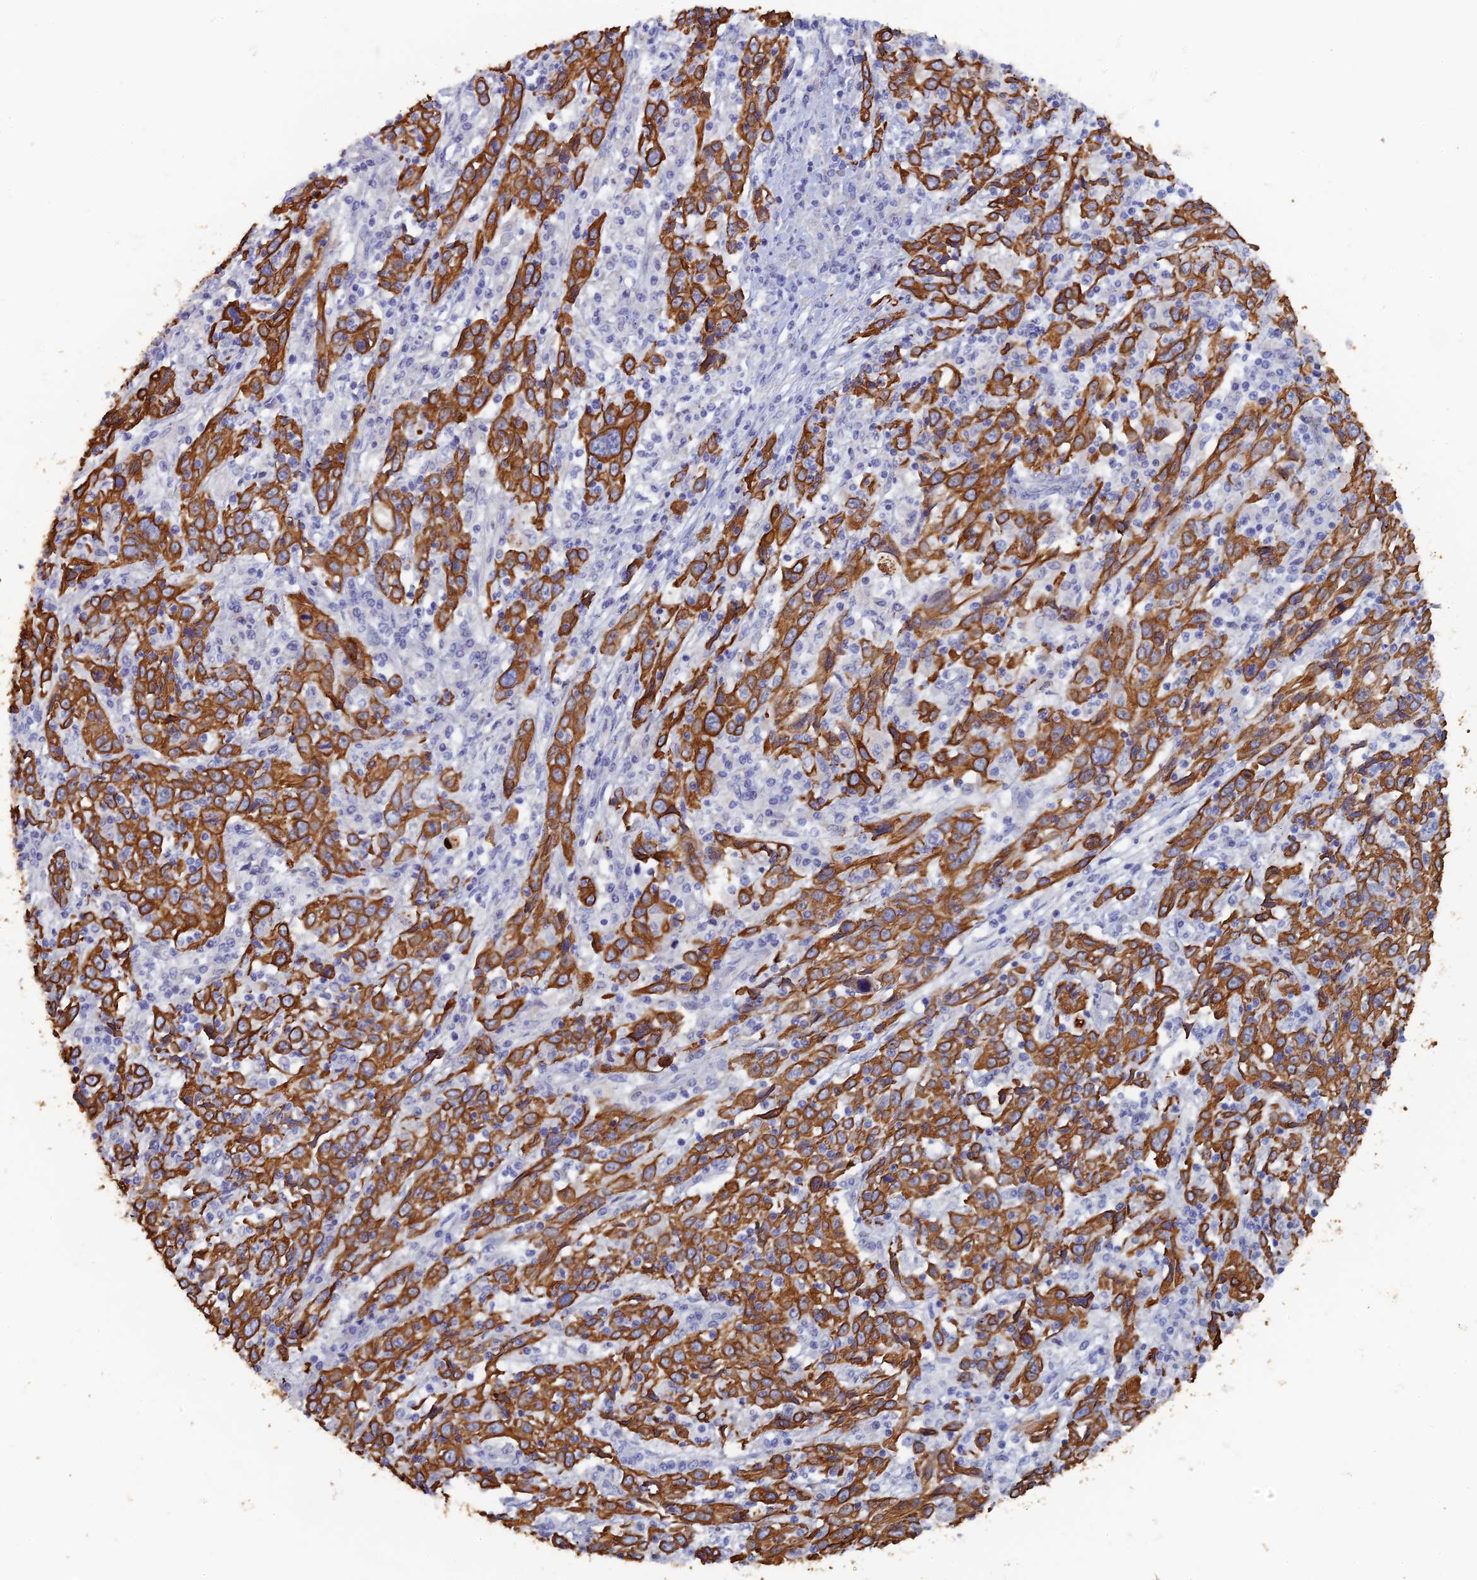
{"staining": {"intensity": "moderate", "quantity": ">75%", "location": "cytoplasmic/membranous"}, "tissue": "cervical cancer", "cell_type": "Tumor cells", "image_type": "cancer", "snomed": [{"axis": "morphology", "description": "Squamous cell carcinoma, NOS"}, {"axis": "topography", "description": "Cervix"}], "caption": "Immunohistochemistry (IHC) of cervical cancer shows medium levels of moderate cytoplasmic/membranous positivity in about >75% of tumor cells. The staining is performed using DAB brown chromogen to label protein expression. The nuclei are counter-stained blue using hematoxylin.", "gene": "SRFBP1", "patient": {"sex": "female", "age": 46}}